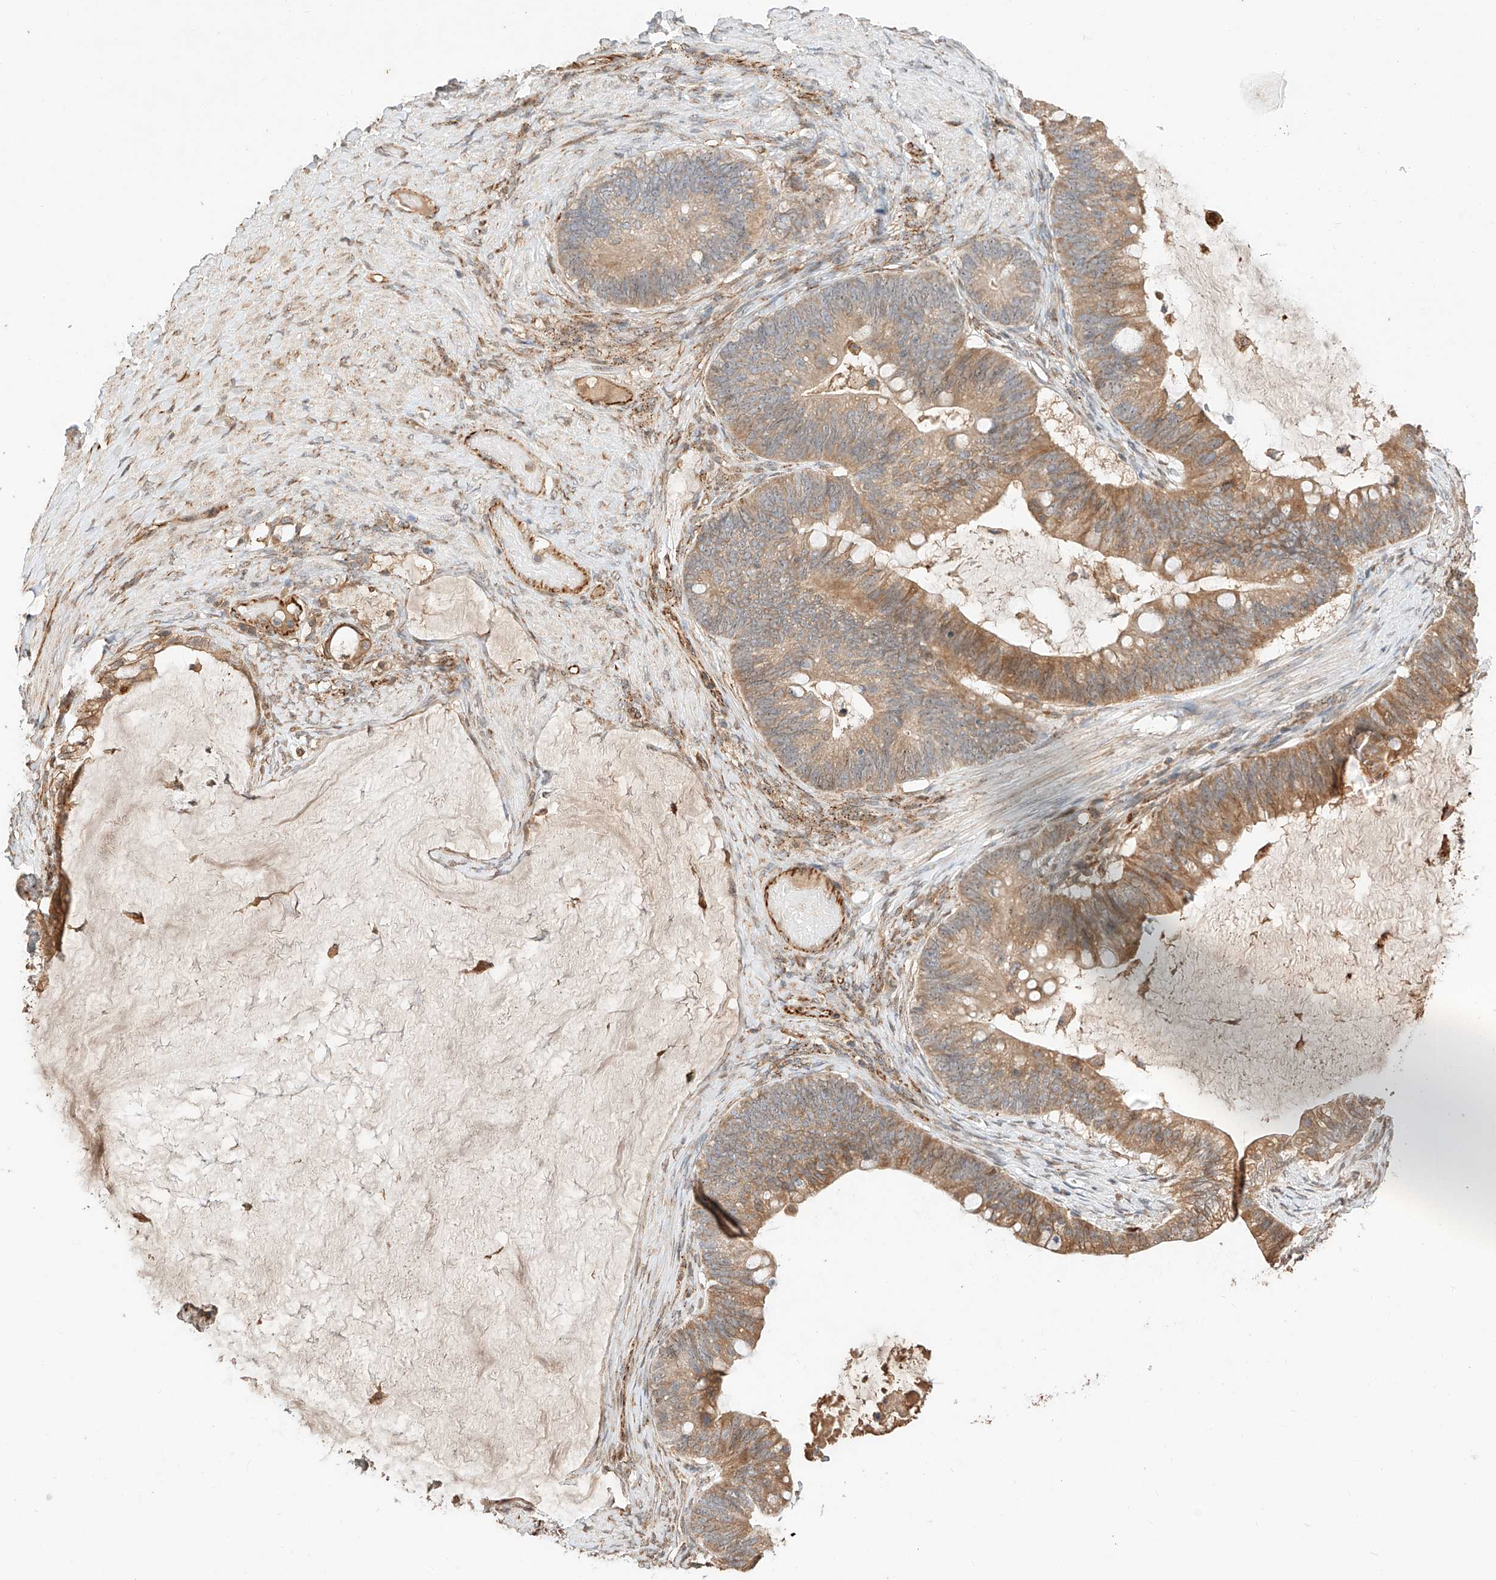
{"staining": {"intensity": "moderate", "quantity": ">75%", "location": "cytoplasmic/membranous"}, "tissue": "ovarian cancer", "cell_type": "Tumor cells", "image_type": "cancer", "snomed": [{"axis": "morphology", "description": "Cystadenocarcinoma, mucinous, NOS"}, {"axis": "topography", "description": "Ovary"}], "caption": "A histopathology image showing moderate cytoplasmic/membranous positivity in about >75% of tumor cells in mucinous cystadenocarcinoma (ovarian), as visualized by brown immunohistochemical staining.", "gene": "SUSD6", "patient": {"sex": "female", "age": 61}}